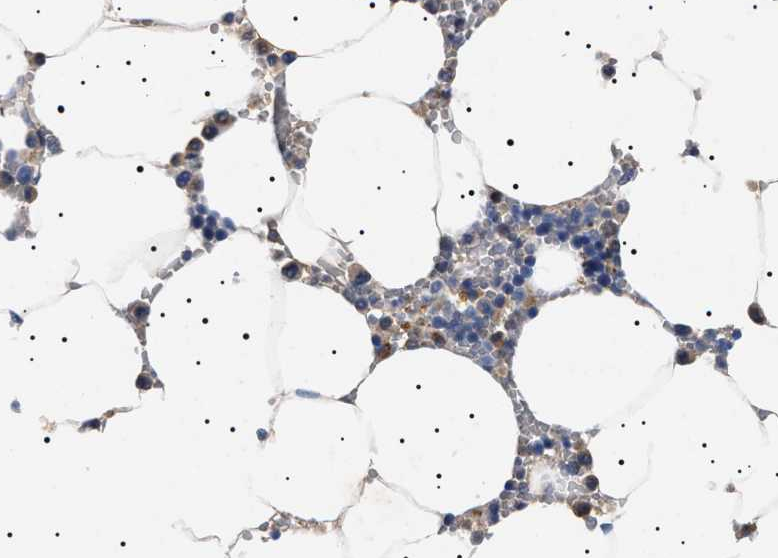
{"staining": {"intensity": "weak", "quantity": ">75%", "location": "cytoplasmic/membranous"}, "tissue": "bone marrow", "cell_type": "Hematopoietic cells", "image_type": "normal", "snomed": [{"axis": "morphology", "description": "Normal tissue, NOS"}, {"axis": "topography", "description": "Bone marrow"}], "caption": "A brown stain labels weak cytoplasmic/membranous staining of a protein in hematopoietic cells of benign human bone marrow. The staining was performed using DAB, with brown indicating positive protein expression. Nuclei are stained blue with hematoxylin.", "gene": "RAB34", "patient": {"sex": "male", "age": 70}}